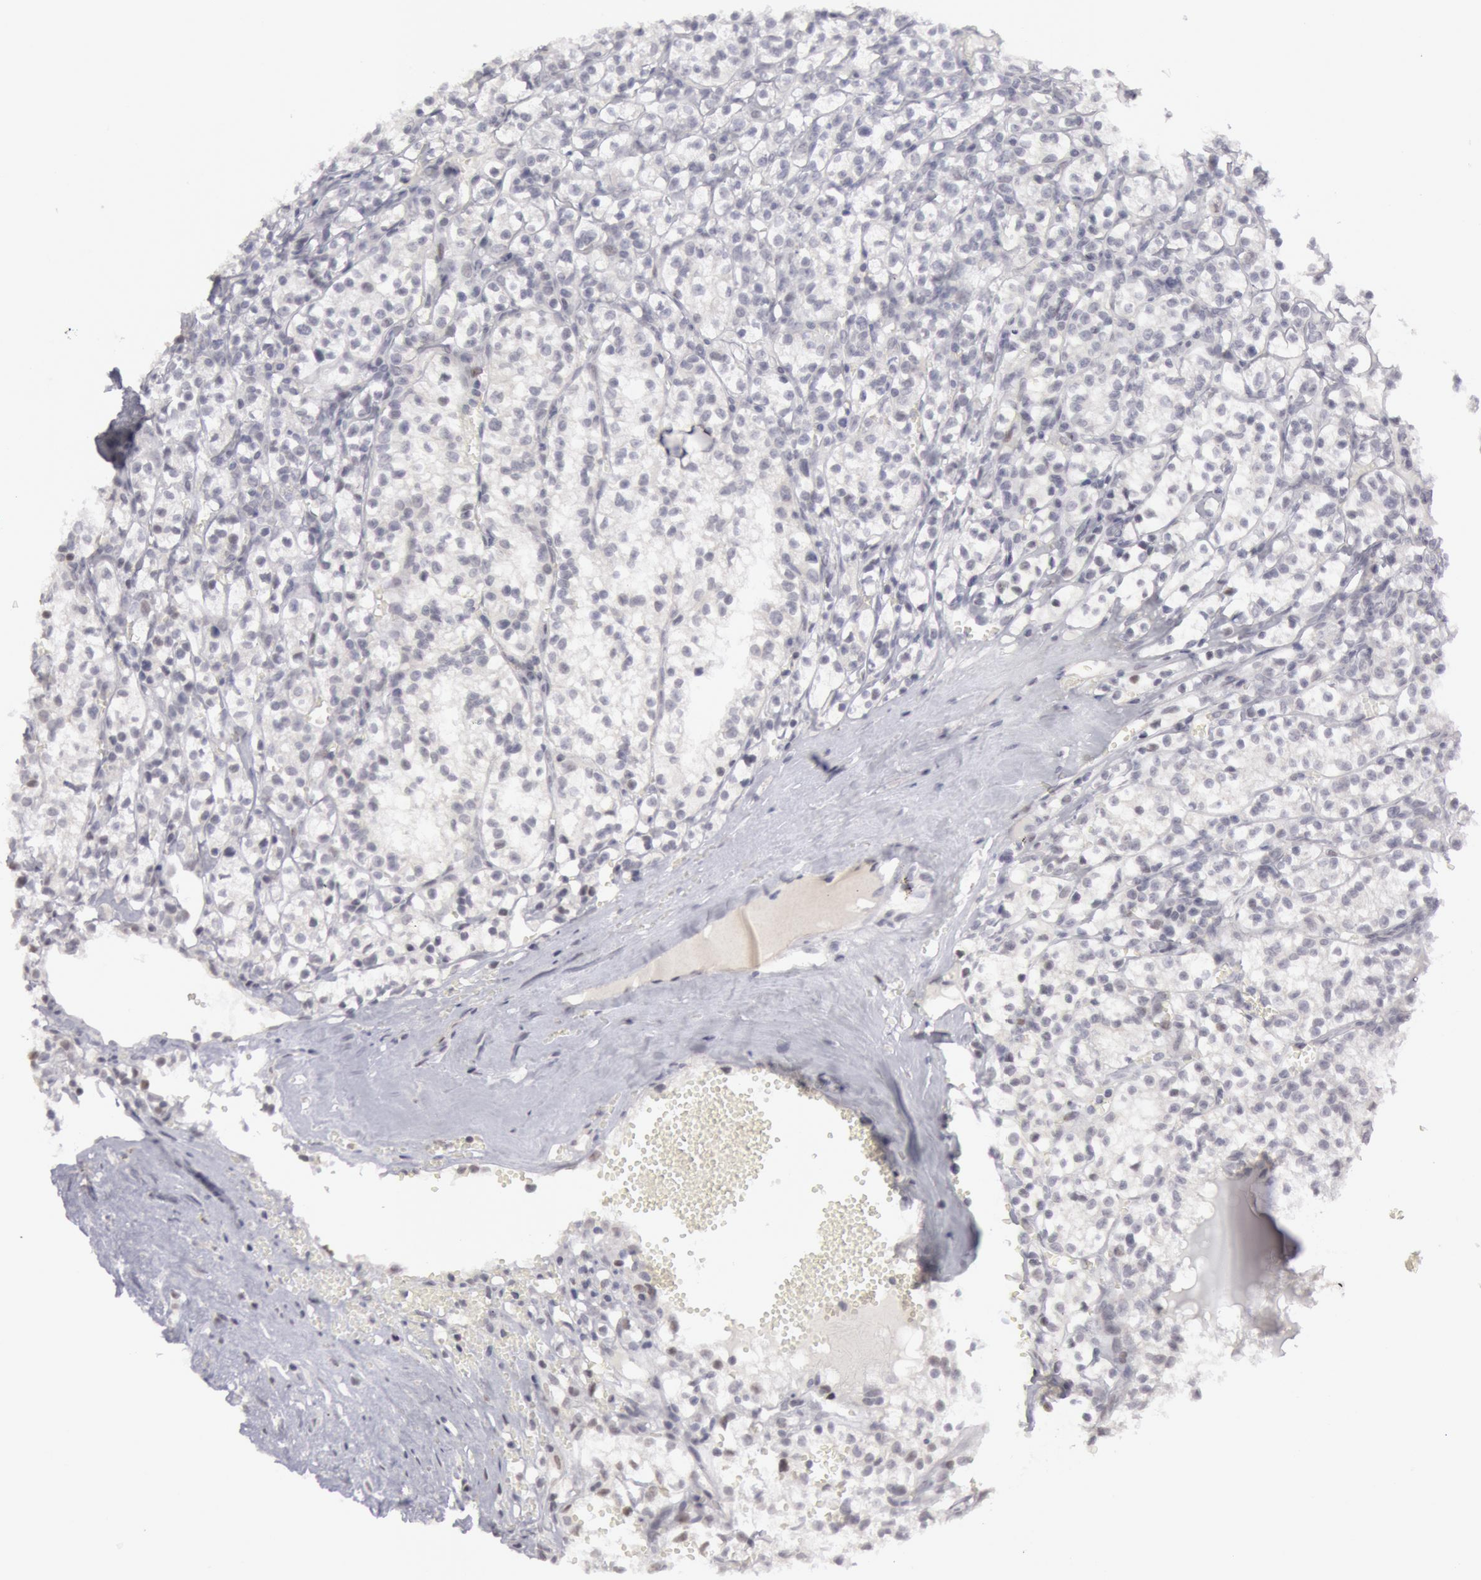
{"staining": {"intensity": "negative", "quantity": "none", "location": "none"}, "tissue": "renal cancer", "cell_type": "Tumor cells", "image_type": "cancer", "snomed": [{"axis": "morphology", "description": "Adenocarcinoma, NOS"}, {"axis": "topography", "description": "Kidney"}], "caption": "Human renal cancer (adenocarcinoma) stained for a protein using IHC exhibits no expression in tumor cells.", "gene": "JOSD1", "patient": {"sex": "male", "age": 61}}